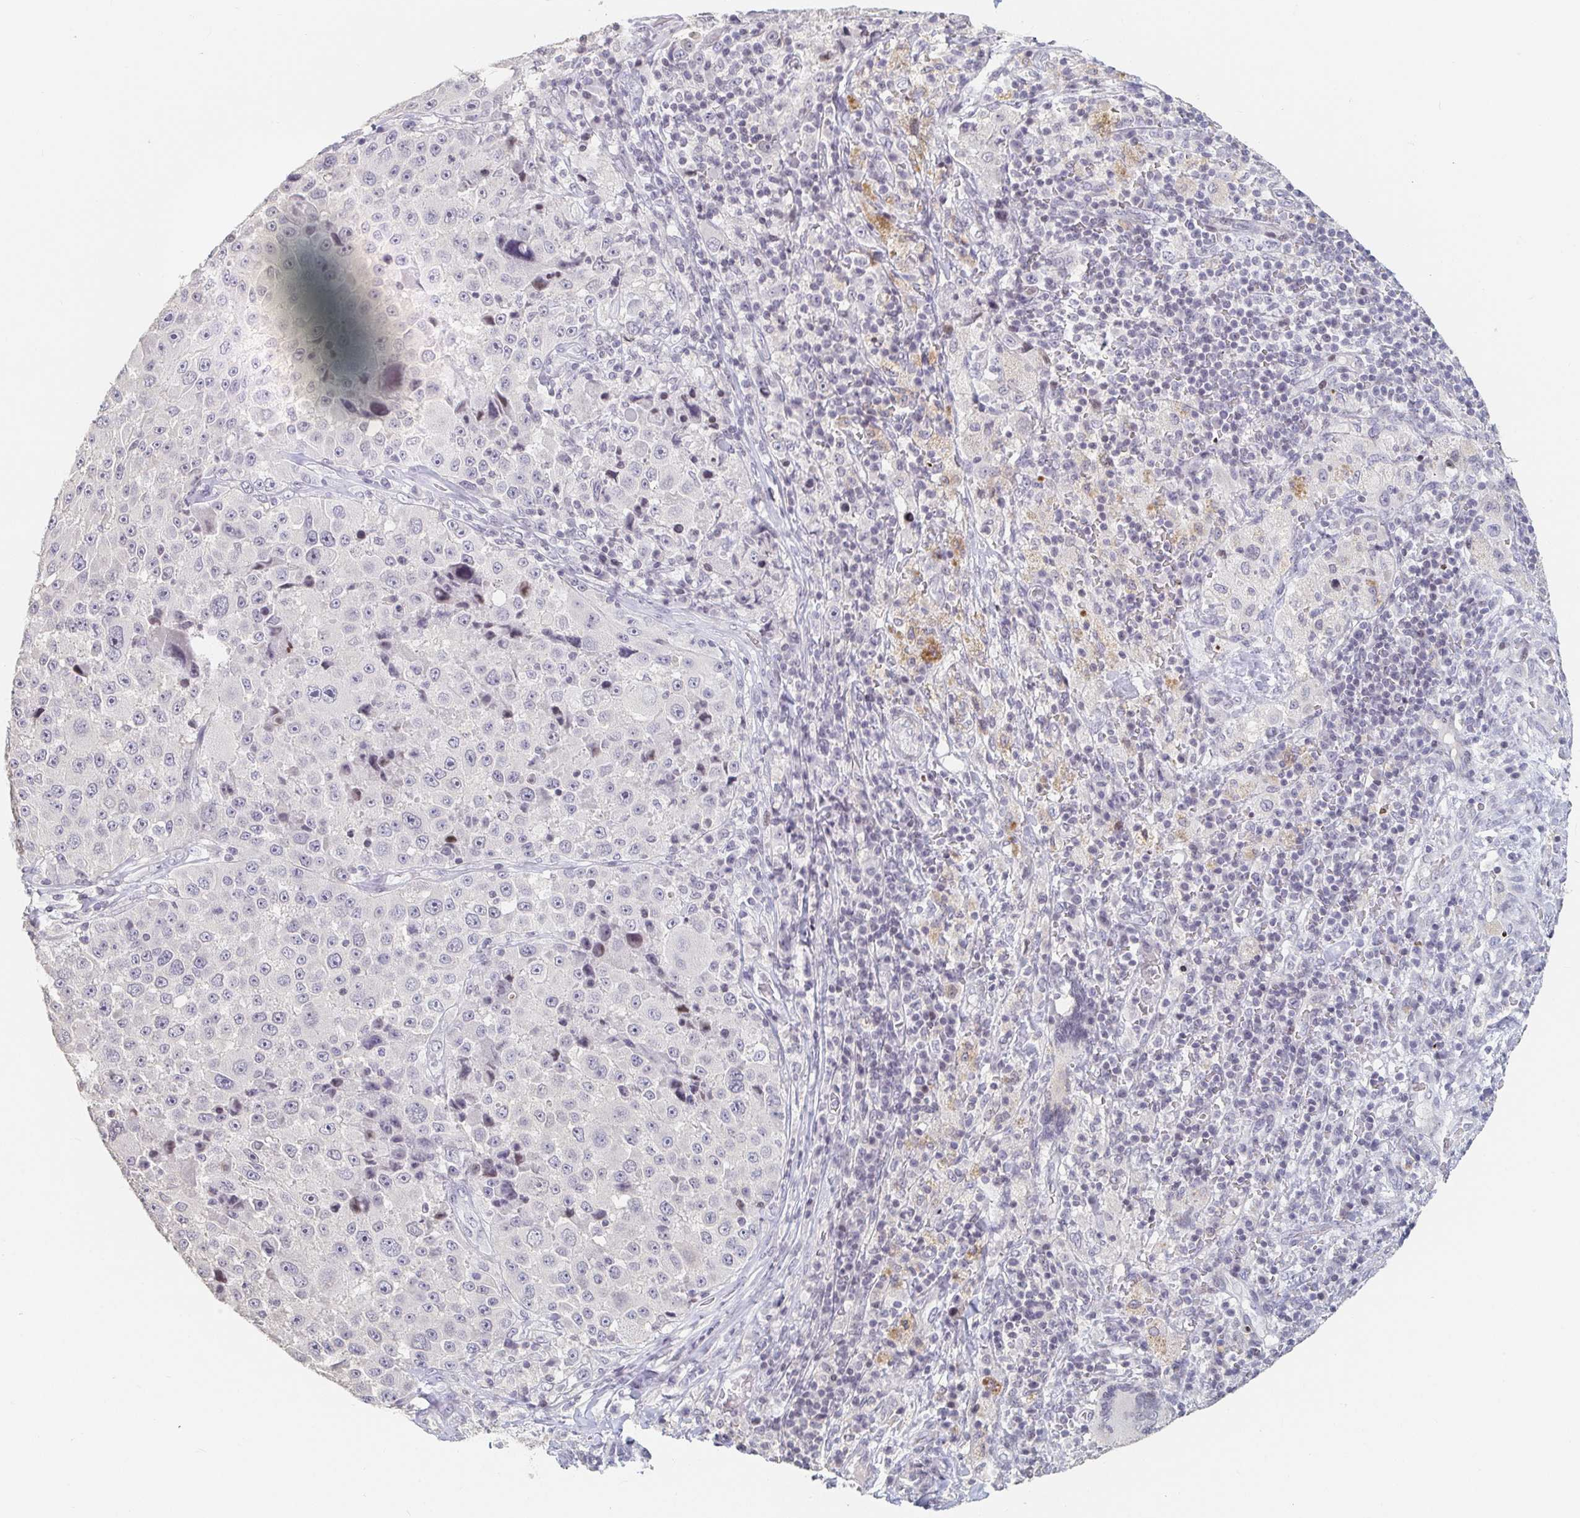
{"staining": {"intensity": "negative", "quantity": "none", "location": "none"}, "tissue": "melanoma", "cell_type": "Tumor cells", "image_type": "cancer", "snomed": [{"axis": "morphology", "description": "Malignant melanoma, Metastatic site"}, {"axis": "topography", "description": "Lymph node"}], "caption": "There is no significant positivity in tumor cells of malignant melanoma (metastatic site).", "gene": "NME9", "patient": {"sex": "male", "age": 62}}